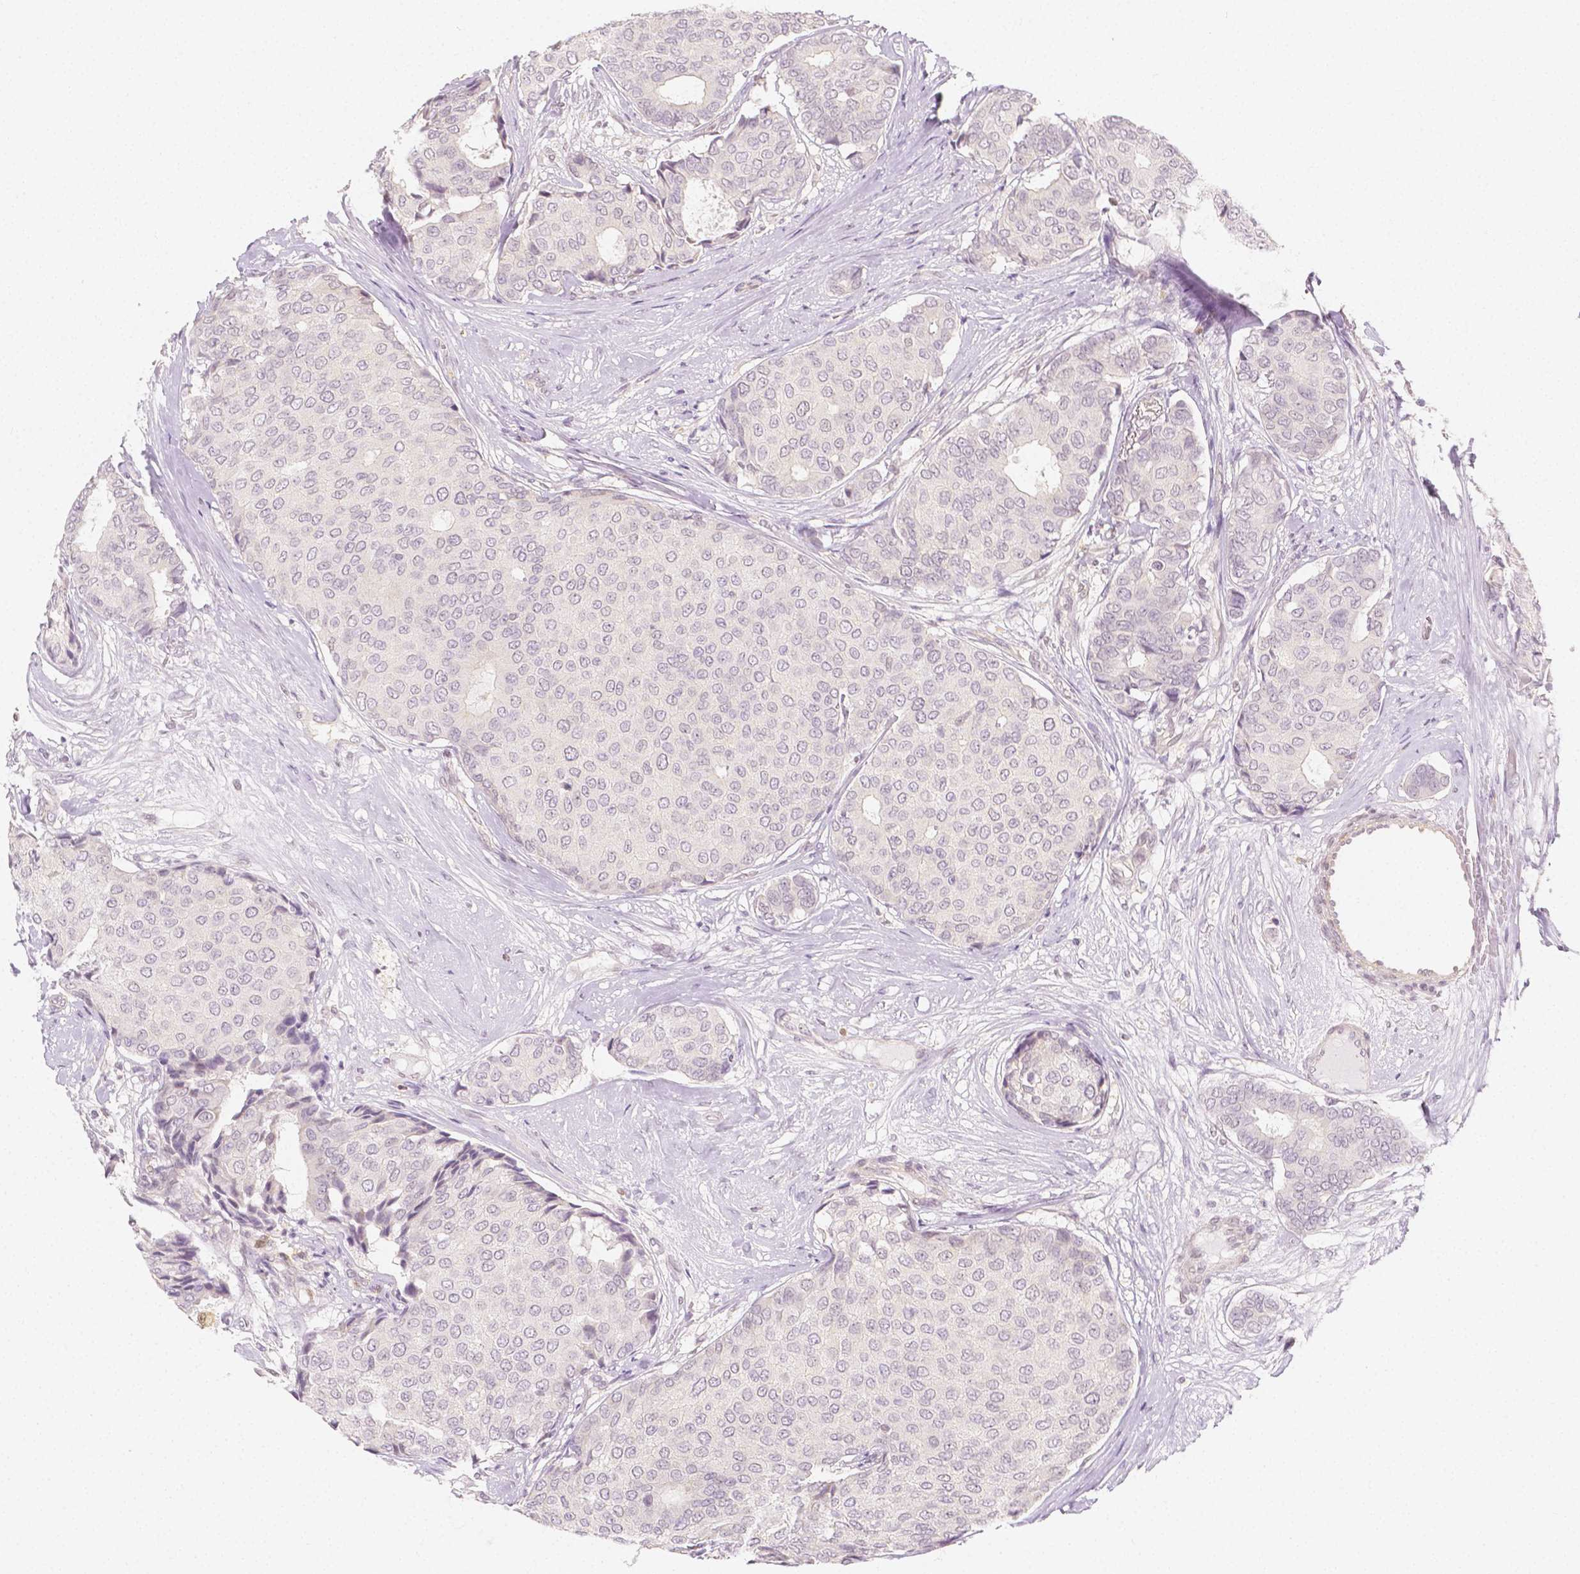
{"staining": {"intensity": "negative", "quantity": "none", "location": "none"}, "tissue": "breast cancer", "cell_type": "Tumor cells", "image_type": "cancer", "snomed": [{"axis": "morphology", "description": "Duct carcinoma"}, {"axis": "topography", "description": "Breast"}], "caption": "High power microscopy histopathology image of an immunohistochemistry photomicrograph of breast cancer, revealing no significant positivity in tumor cells.", "gene": "SGTB", "patient": {"sex": "female", "age": 75}}